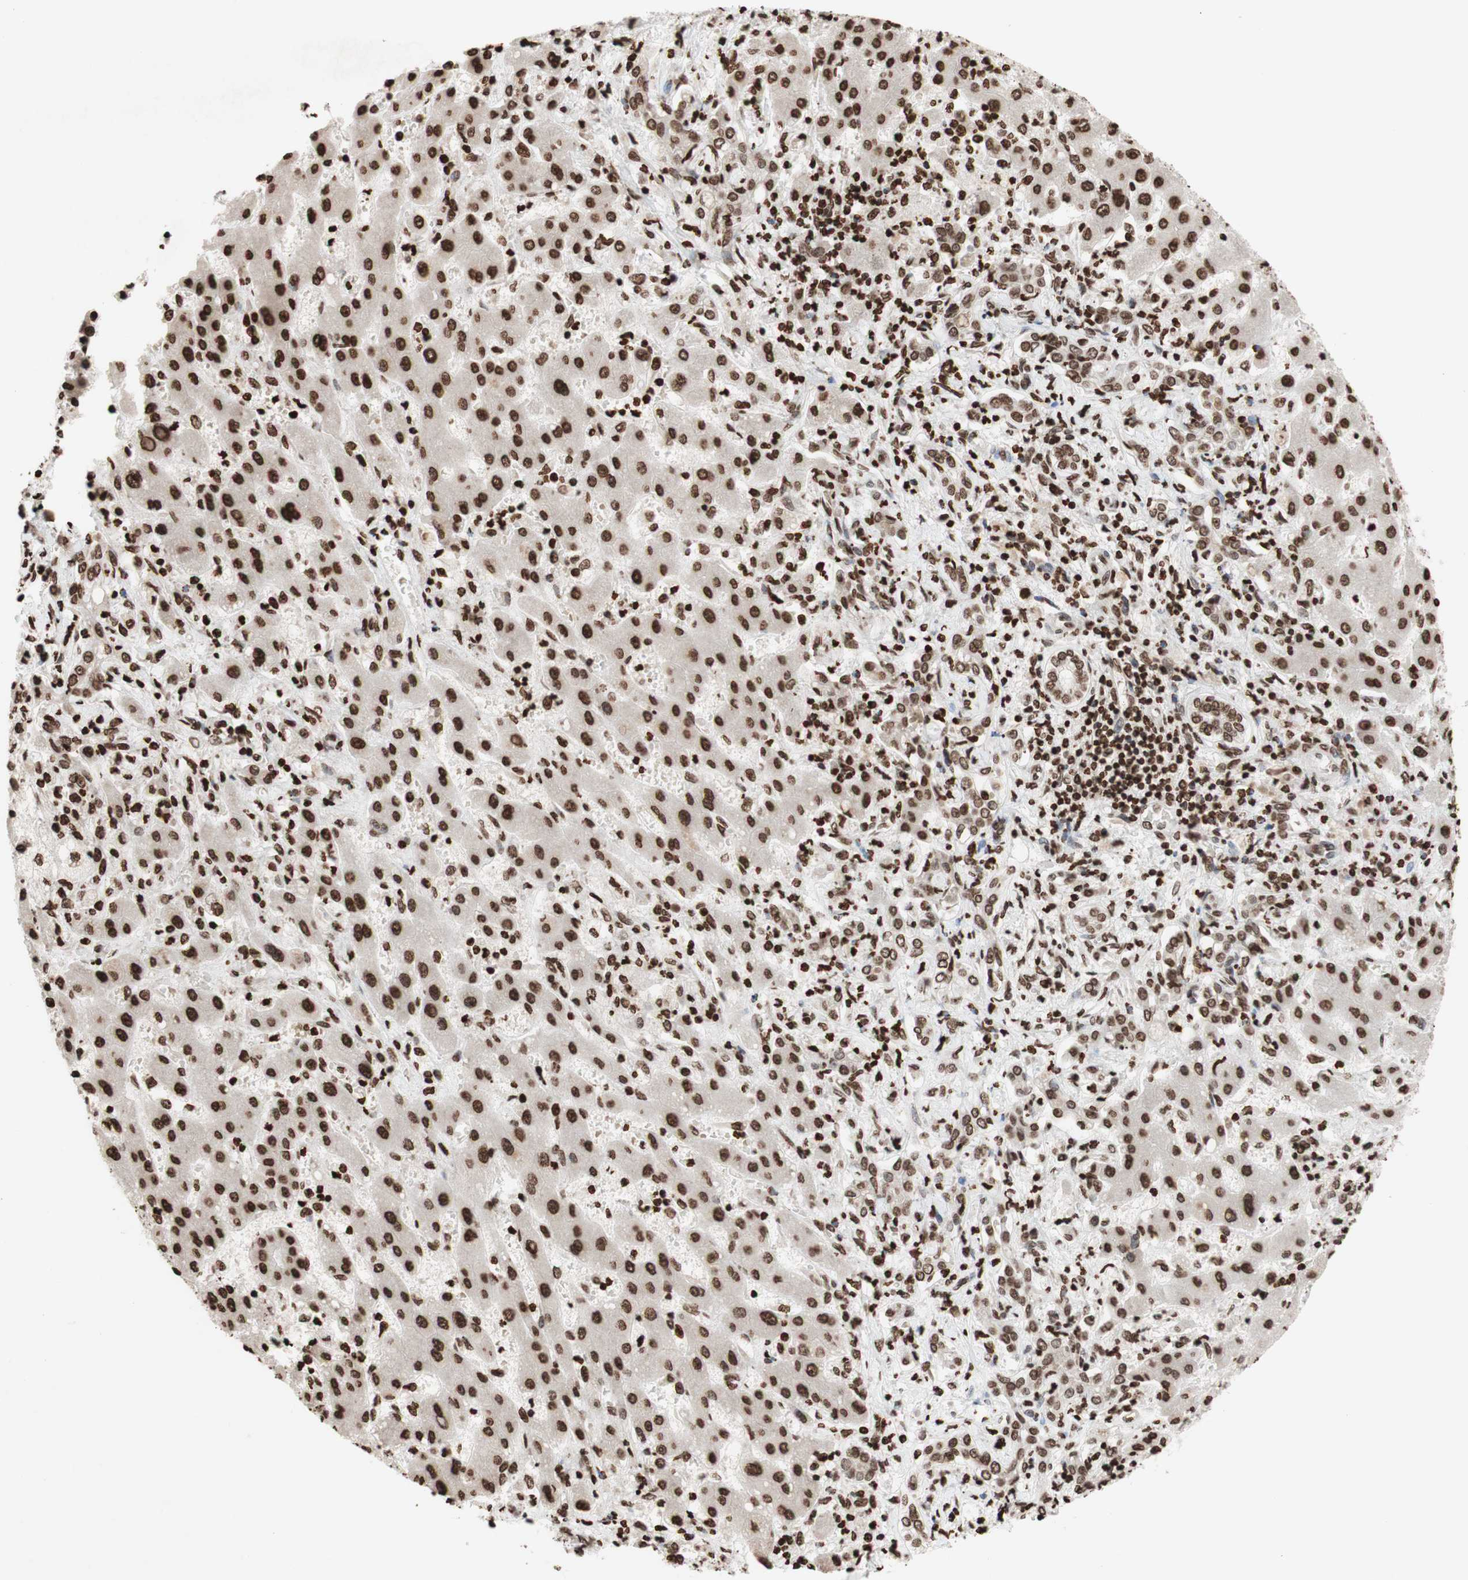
{"staining": {"intensity": "moderate", "quantity": ">75%", "location": "nuclear"}, "tissue": "liver cancer", "cell_type": "Tumor cells", "image_type": "cancer", "snomed": [{"axis": "morphology", "description": "Cholangiocarcinoma"}, {"axis": "topography", "description": "Liver"}], "caption": "Tumor cells demonstrate moderate nuclear expression in approximately >75% of cells in liver cancer.", "gene": "NCOA3", "patient": {"sex": "male", "age": 50}}